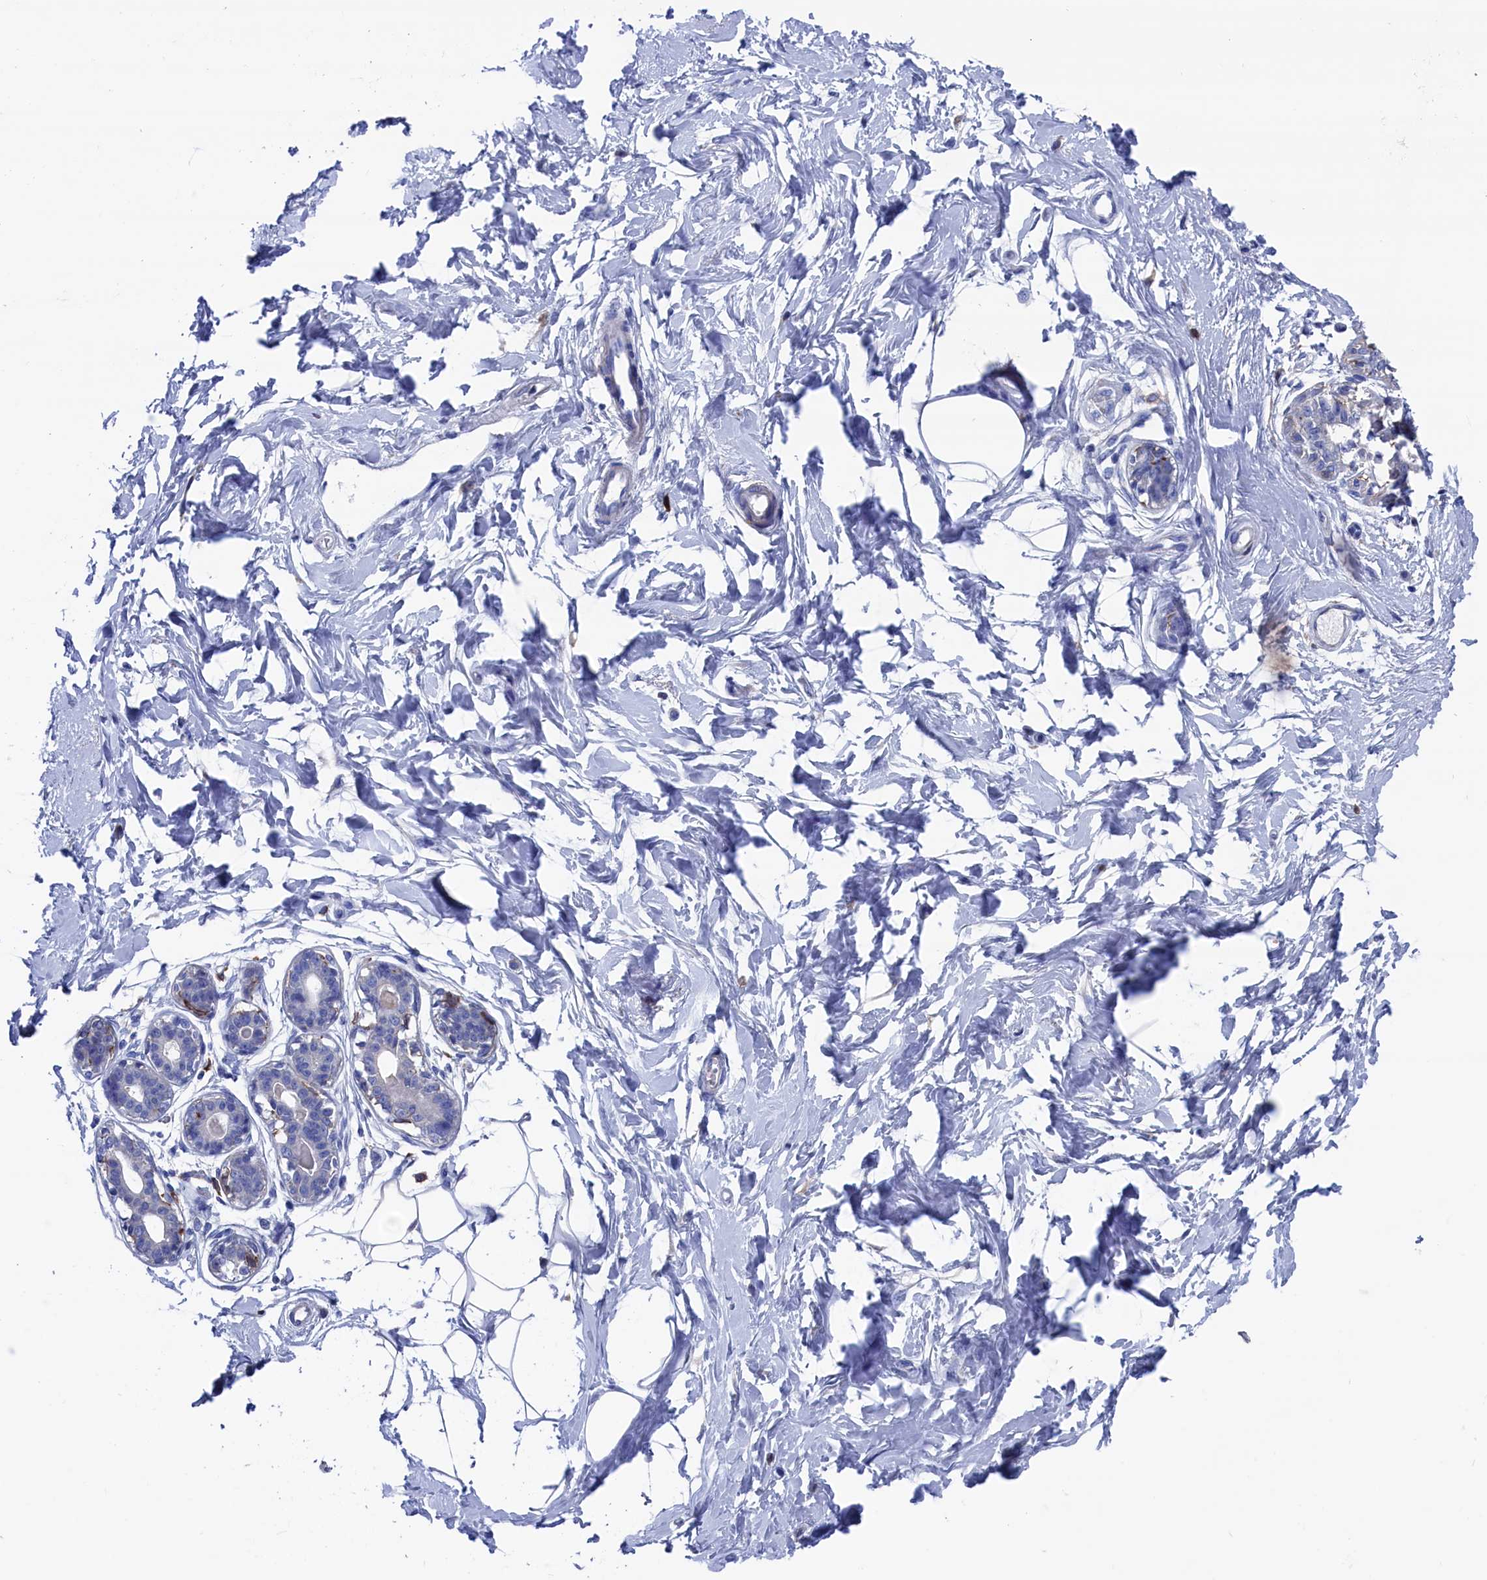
{"staining": {"intensity": "negative", "quantity": "none", "location": "none"}, "tissue": "breast", "cell_type": "Adipocytes", "image_type": "normal", "snomed": [{"axis": "morphology", "description": "Normal tissue, NOS"}, {"axis": "topography", "description": "Breast"}], "caption": "A high-resolution image shows IHC staining of unremarkable breast, which demonstrates no significant expression in adipocytes.", "gene": "TYROBP", "patient": {"sex": "female", "age": 45}}